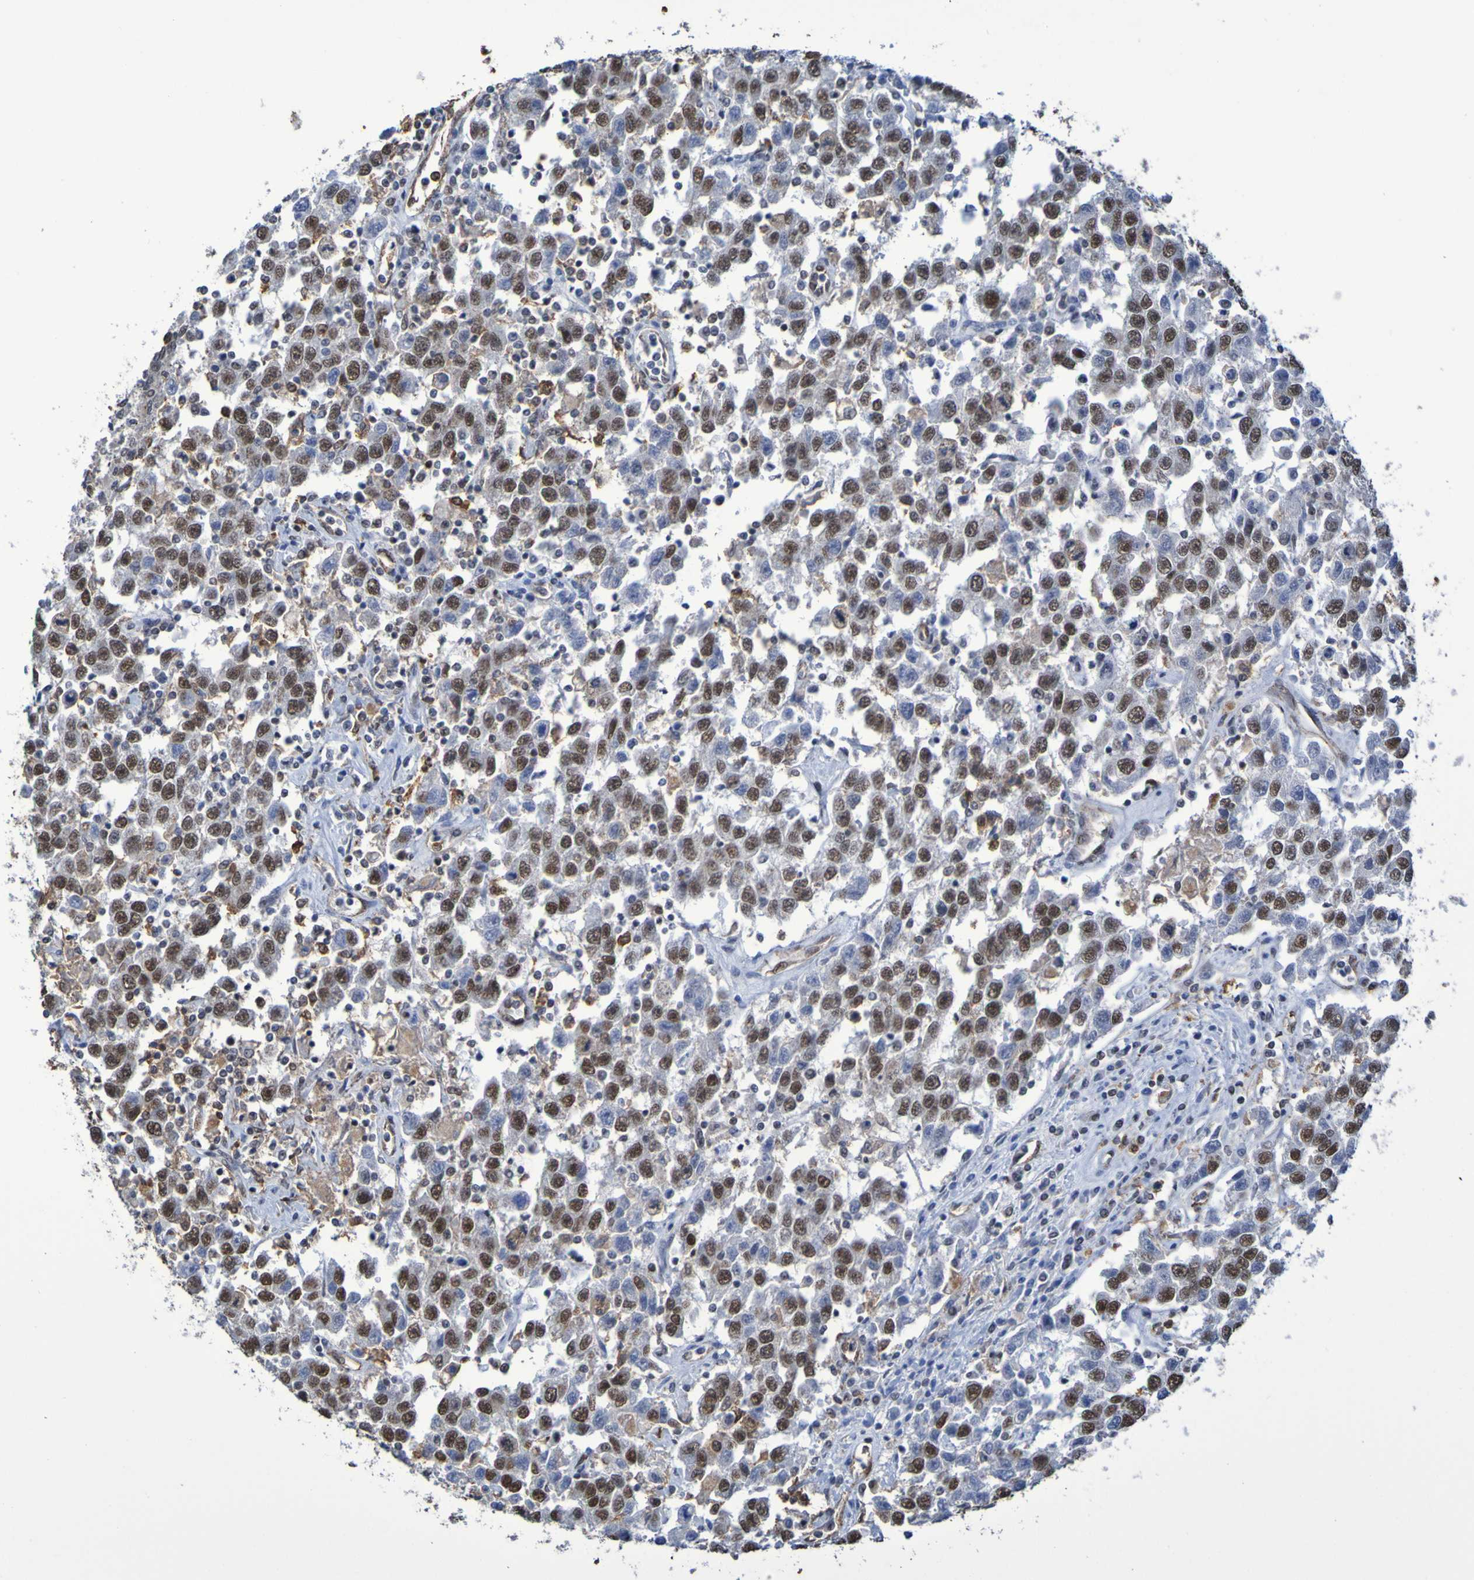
{"staining": {"intensity": "moderate", "quantity": ">75%", "location": "nuclear"}, "tissue": "testis cancer", "cell_type": "Tumor cells", "image_type": "cancer", "snomed": [{"axis": "morphology", "description": "Seminoma, NOS"}, {"axis": "topography", "description": "Testis"}], "caption": "High-power microscopy captured an immunohistochemistry (IHC) image of seminoma (testis), revealing moderate nuclear staining in about >75% of tumor cells.", "gene": "MRTFB", "patient": {"sex": "male", "age": 41}}